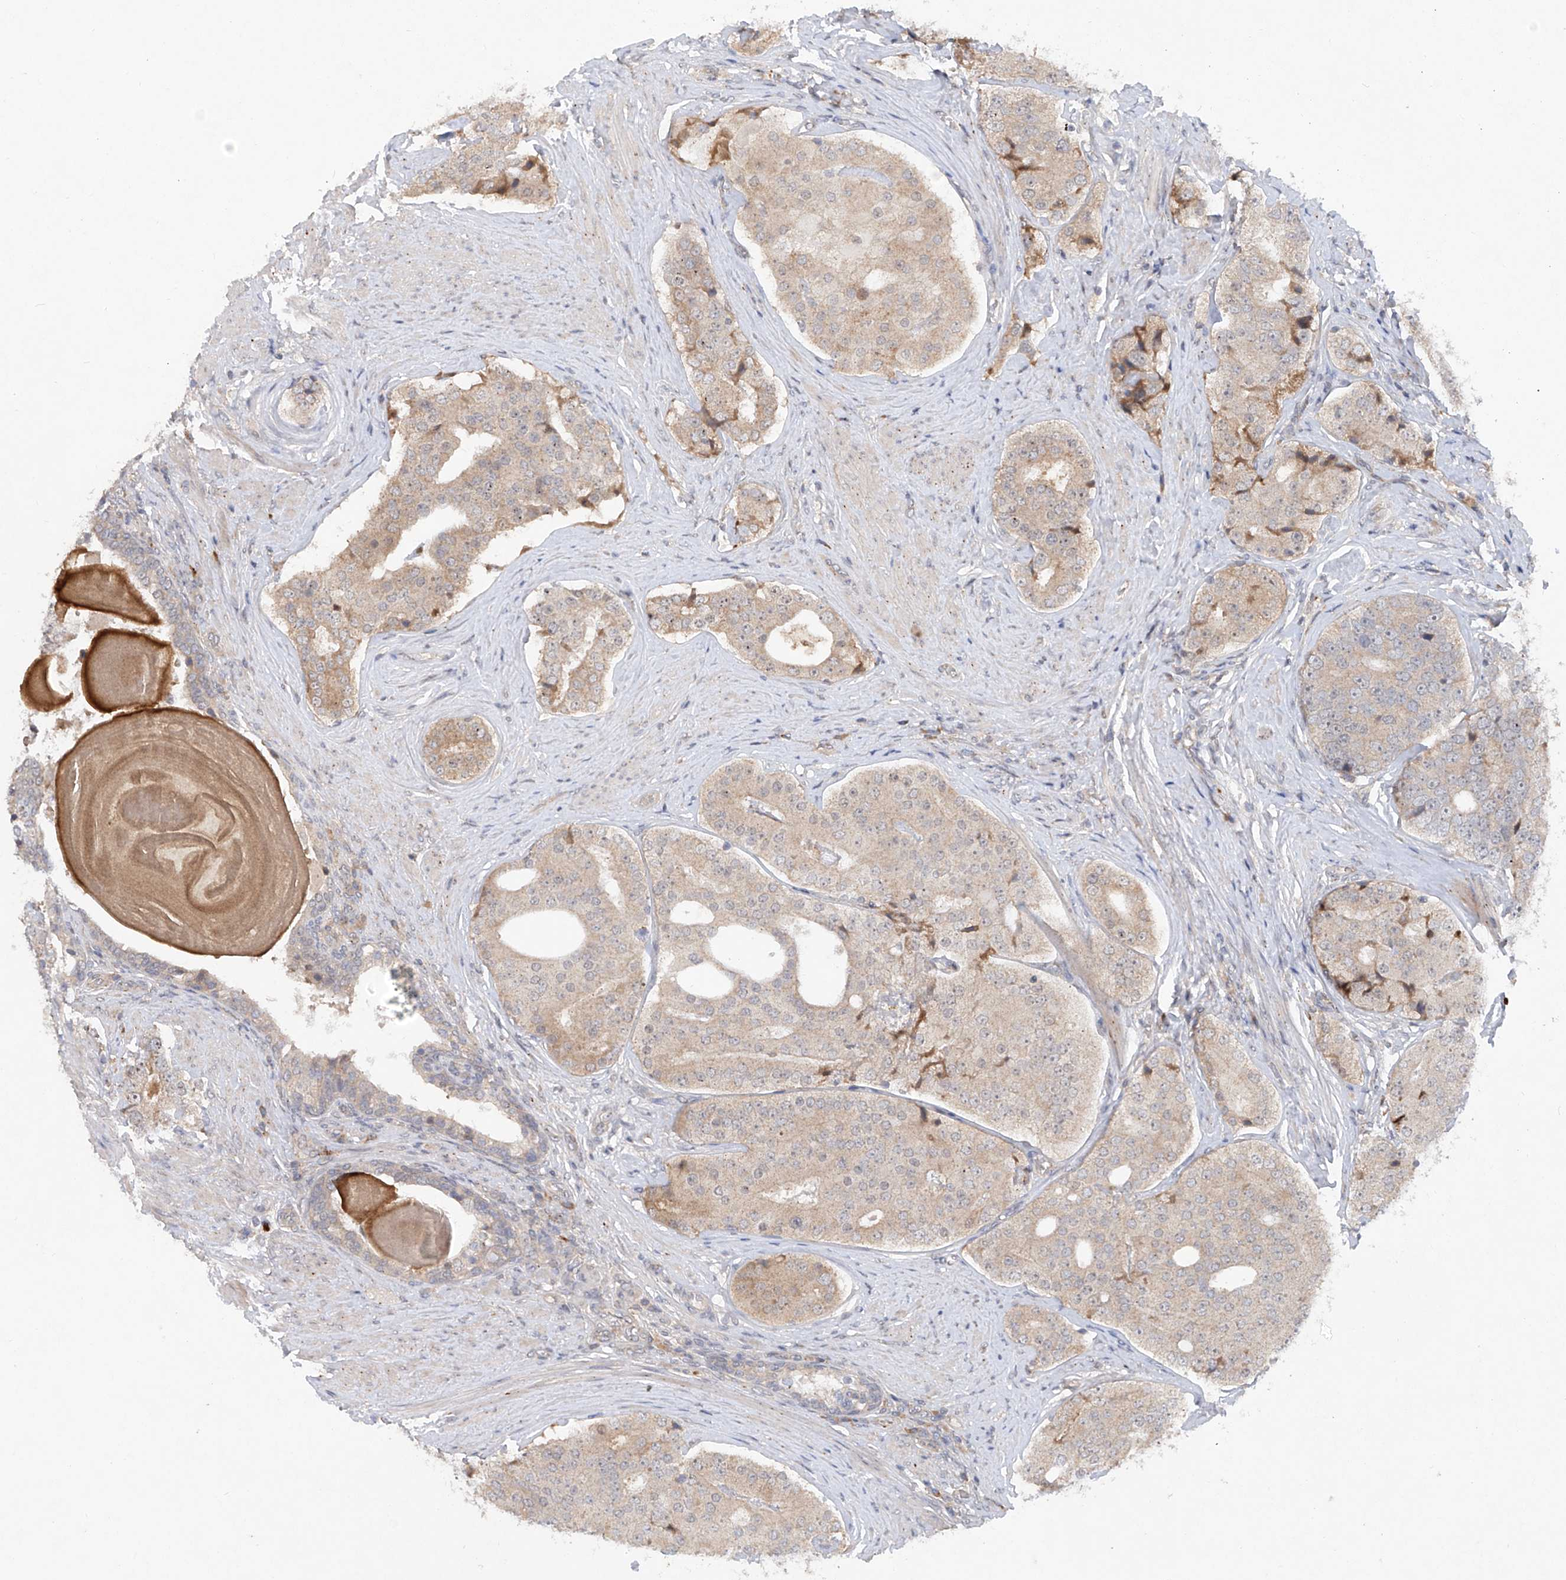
{"staining": {"intensity": "weak", "quantity": ">75%", "location": "cytoplasmic/membranous"}, "tissue": "prostate cancer", "cell_type": "Tumor cells", "image_type": "cancer", "snomed": [{"axis": "morphology", "description": "Adenocarcinoma, High grade"}, {"axis": "topography", "description": "Prostate"}], "caption": "This image reveals immunohistochemistry (IHC) staining of human prostate adenocarcinoma (high-grade), with low weak cytoplasmic/membranous expression in about >75% of tumor cells.", "gene": "FAM135A", "patient": {"sex": "male", "age": 56}}